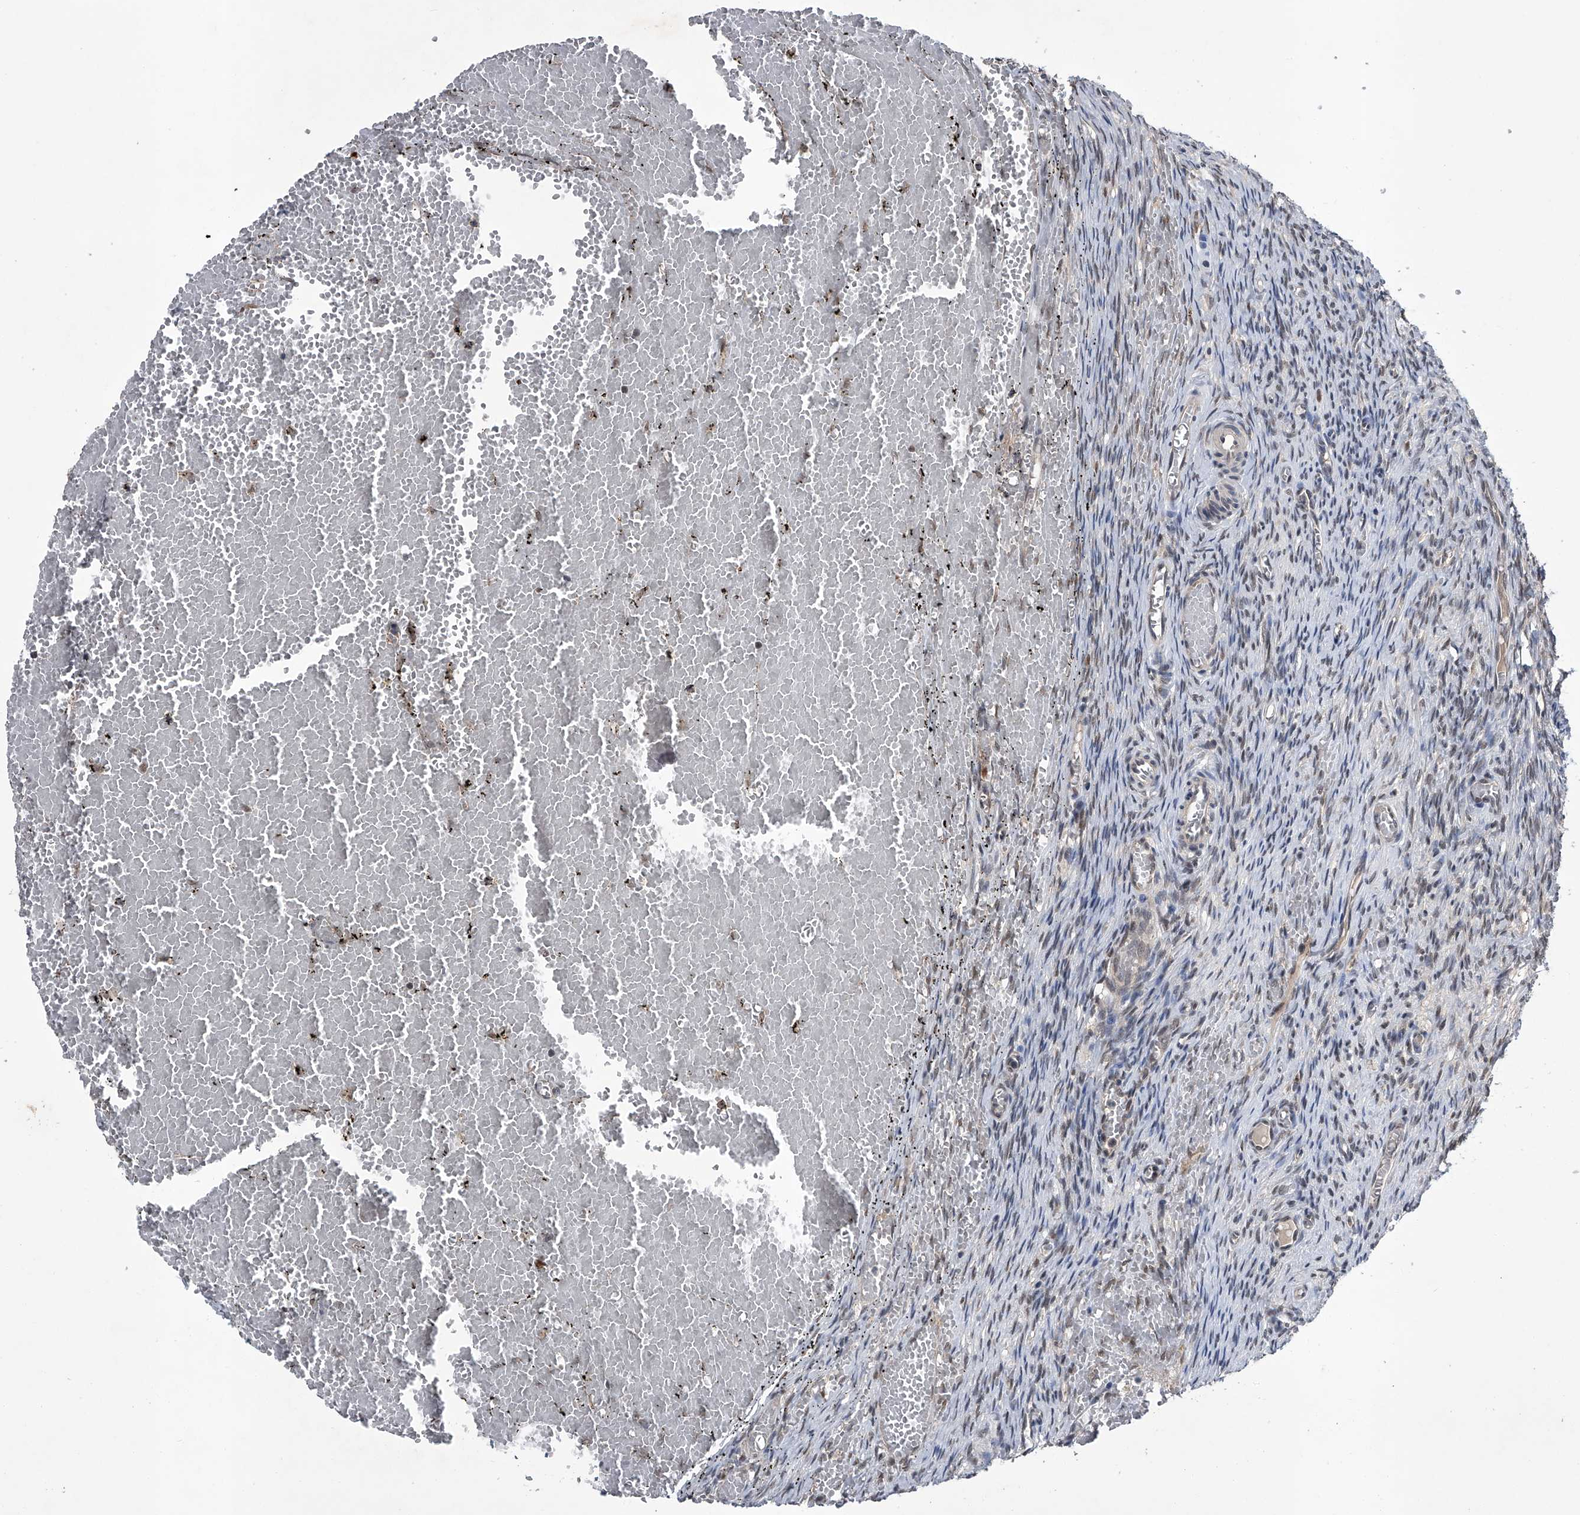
{"staining": {"intensity": "moderate", "quantity": ">75%", "location": "cytoplasmic/membranous"}, "tissue": "ovary", "cell_type": "Follicle cells", "image_type": "normal", "snomed": [{"axis": "morphology", "description": "Adenocarcinoma, NOS"}, {"axis": "topography", "description": "Endometrium"}], "caption": "Human ovary stained with a brown dye demonstrates moderate cytoplasmic/membranous positive positivity in about >75% of follicle cells.", "gene": "SLC12A8", "patient": {"sex": "female", "age": 32}}